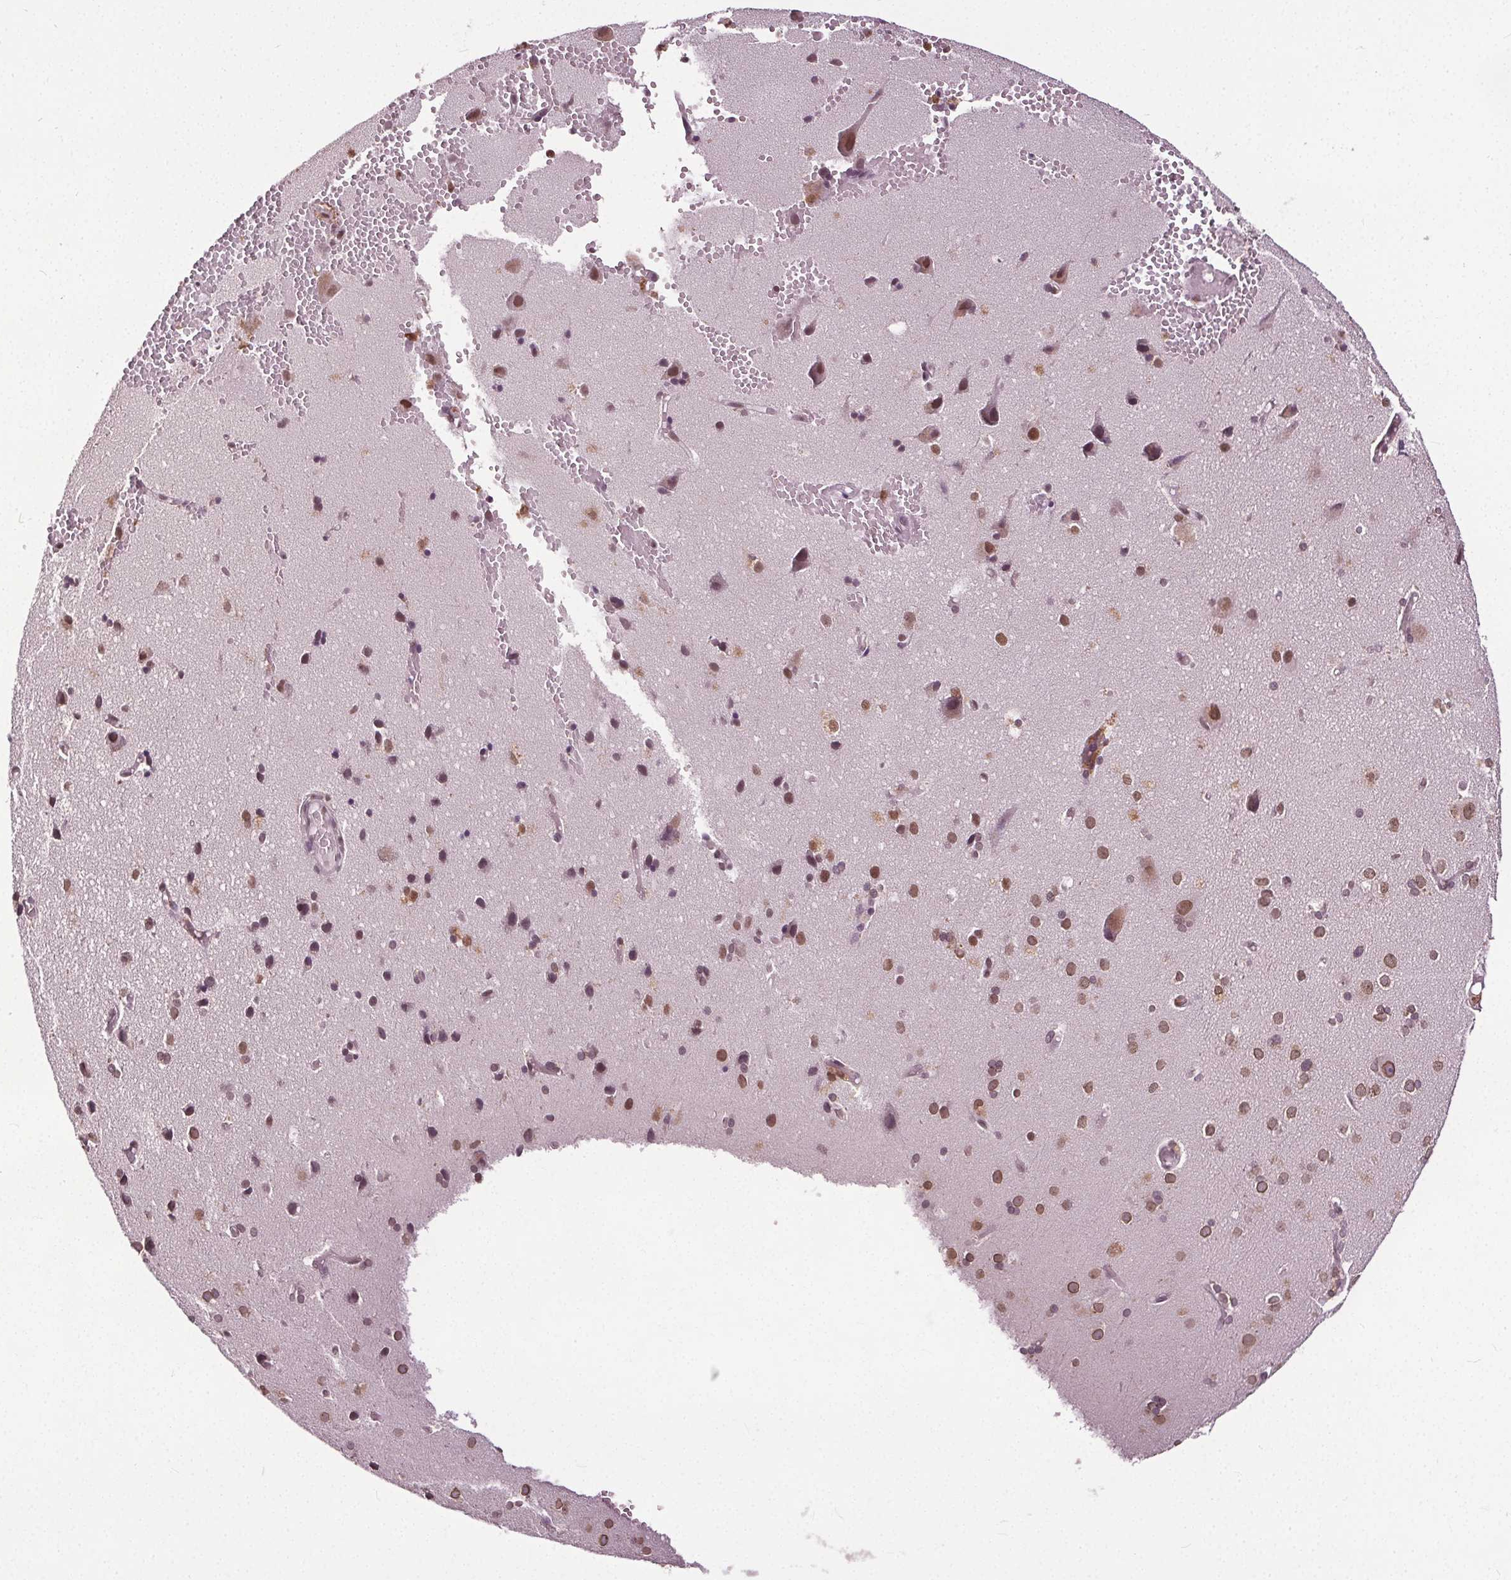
{"staining": {"intensity": "moderate", "quantity": "25%-75%", "location": "nuclear"}, "tissue": "cerebral cortex", "cell_type": "Endothelial cells", "image_type": "normal", "snomed": [{"axis": "morphology", "description": "Normal tissue, NOS"}, {"axis": "morphology", "description": "Glioma, malignant, High grade"}, {"axis": "topography", "description": "Cerebral cortex"}], "caption": "Brown immunohistochemical staining in benign human cerebral cortex exhibits moderate nuclear positivity in approximately 25%-75% of endothelial cells.", "gene": "TTC39C", "patient": {"sex": "male", "age": 71}}